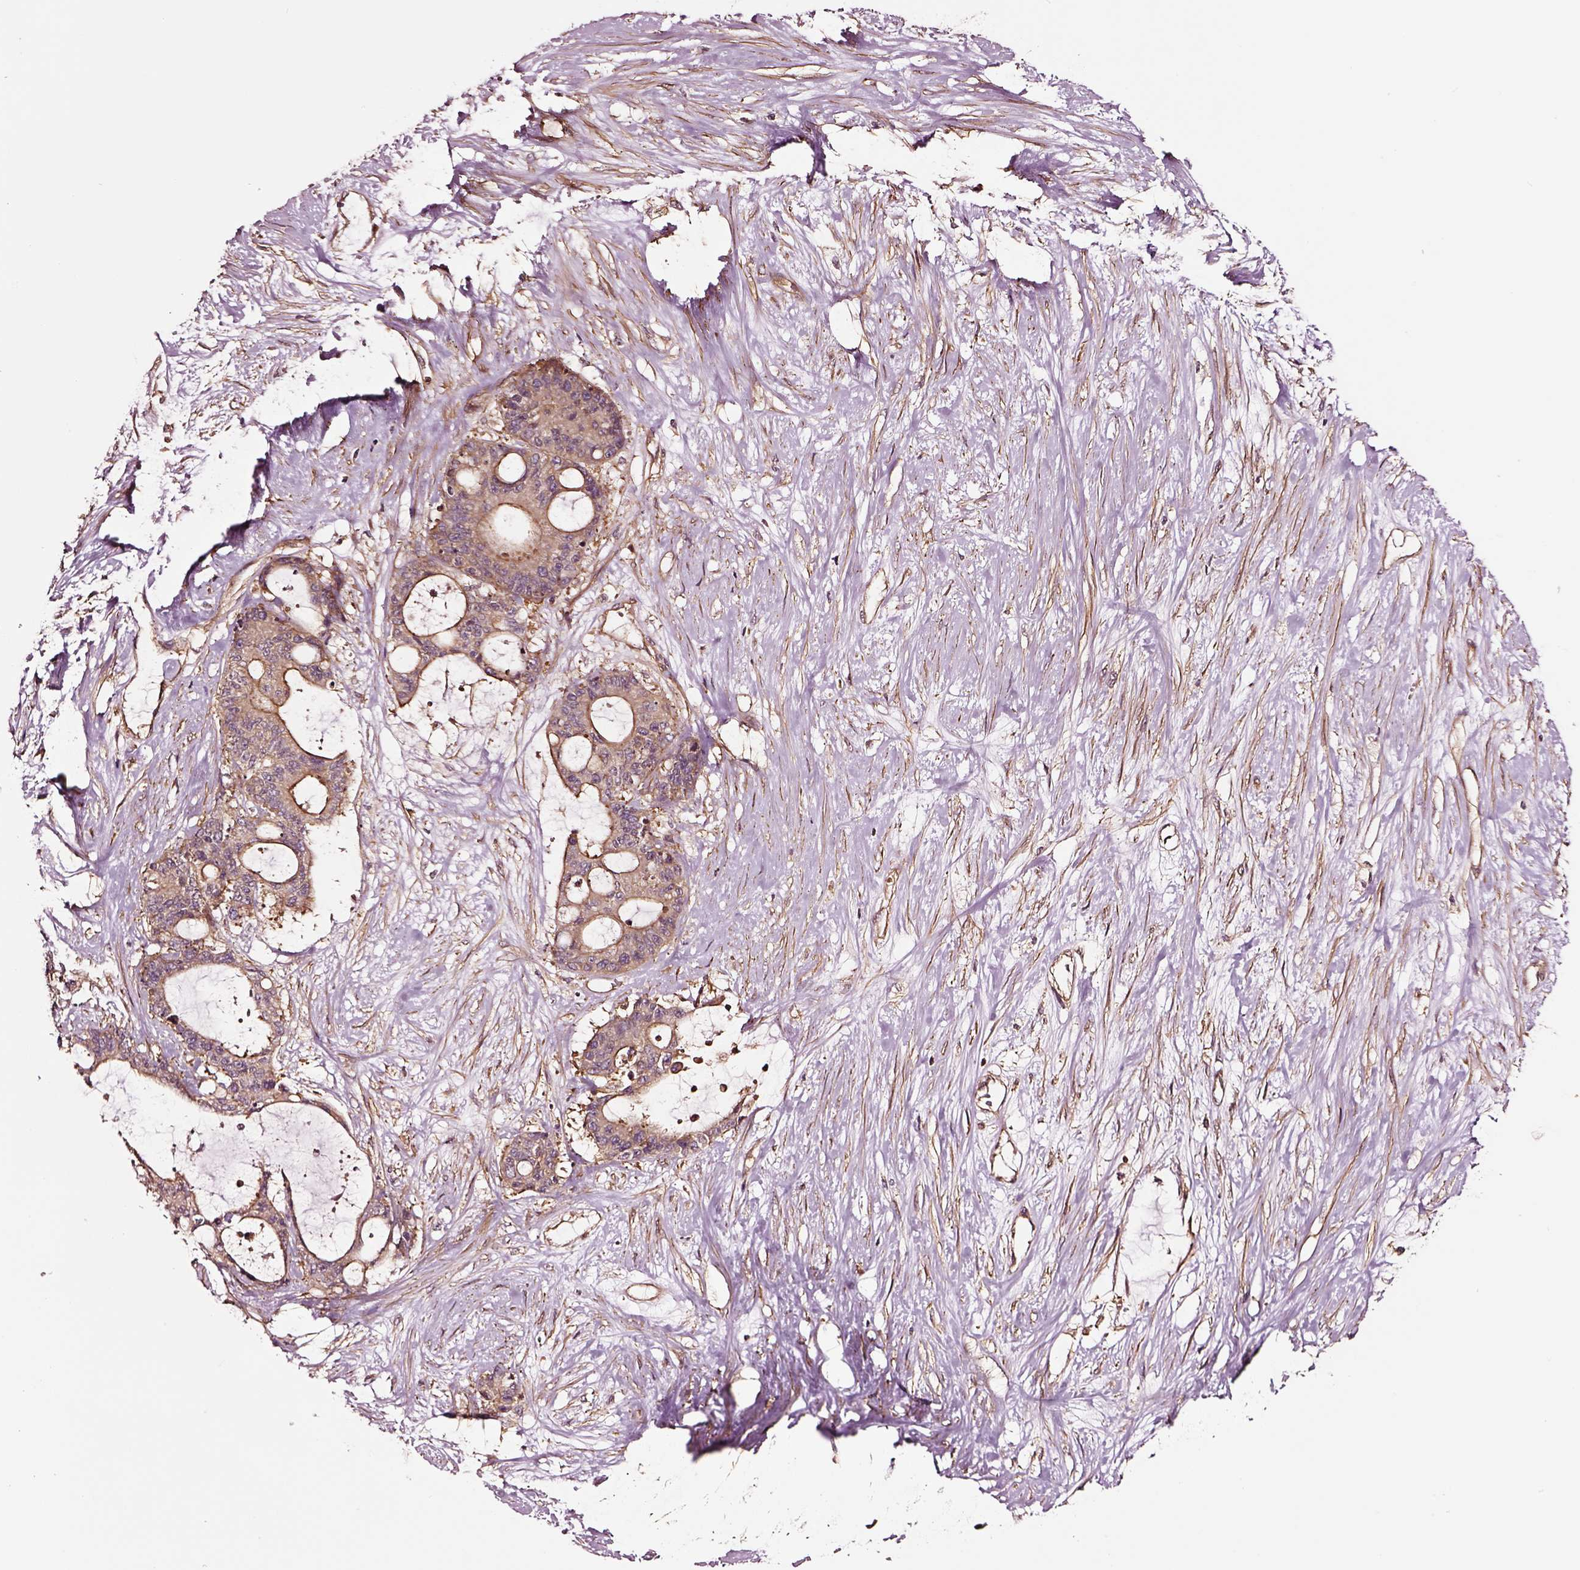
{"staining": {"intensity": "strong", "quantity": "<25%", "location": "cytoplasmic/membranous"}, "tissue": "liver cancer", "cell_type": "Tumor cells", "image_type": "cancer", "snomed": [{"axis": "morphology", "description": "Normal tissue, NOS"}, {"axis": "morphology", "description": "Cholangiocarcinoma"}, {"axis": "topography", "description": "Liver"}, {"axis": "topography", "description": "Peripheral nerve tissue"}], "caption": "Immunohistochemistry (IHC) (DAB (3,3'-diaminobenzidine)) staining of liver cancer reveals strong cytoplasmic/membranous protein positivity in approximately <25% of tumor cells. (IHC, brightfield microscopy, high magnification).", "gene": "RASSF5", "patient": {"sex": "female", "age": 73}}